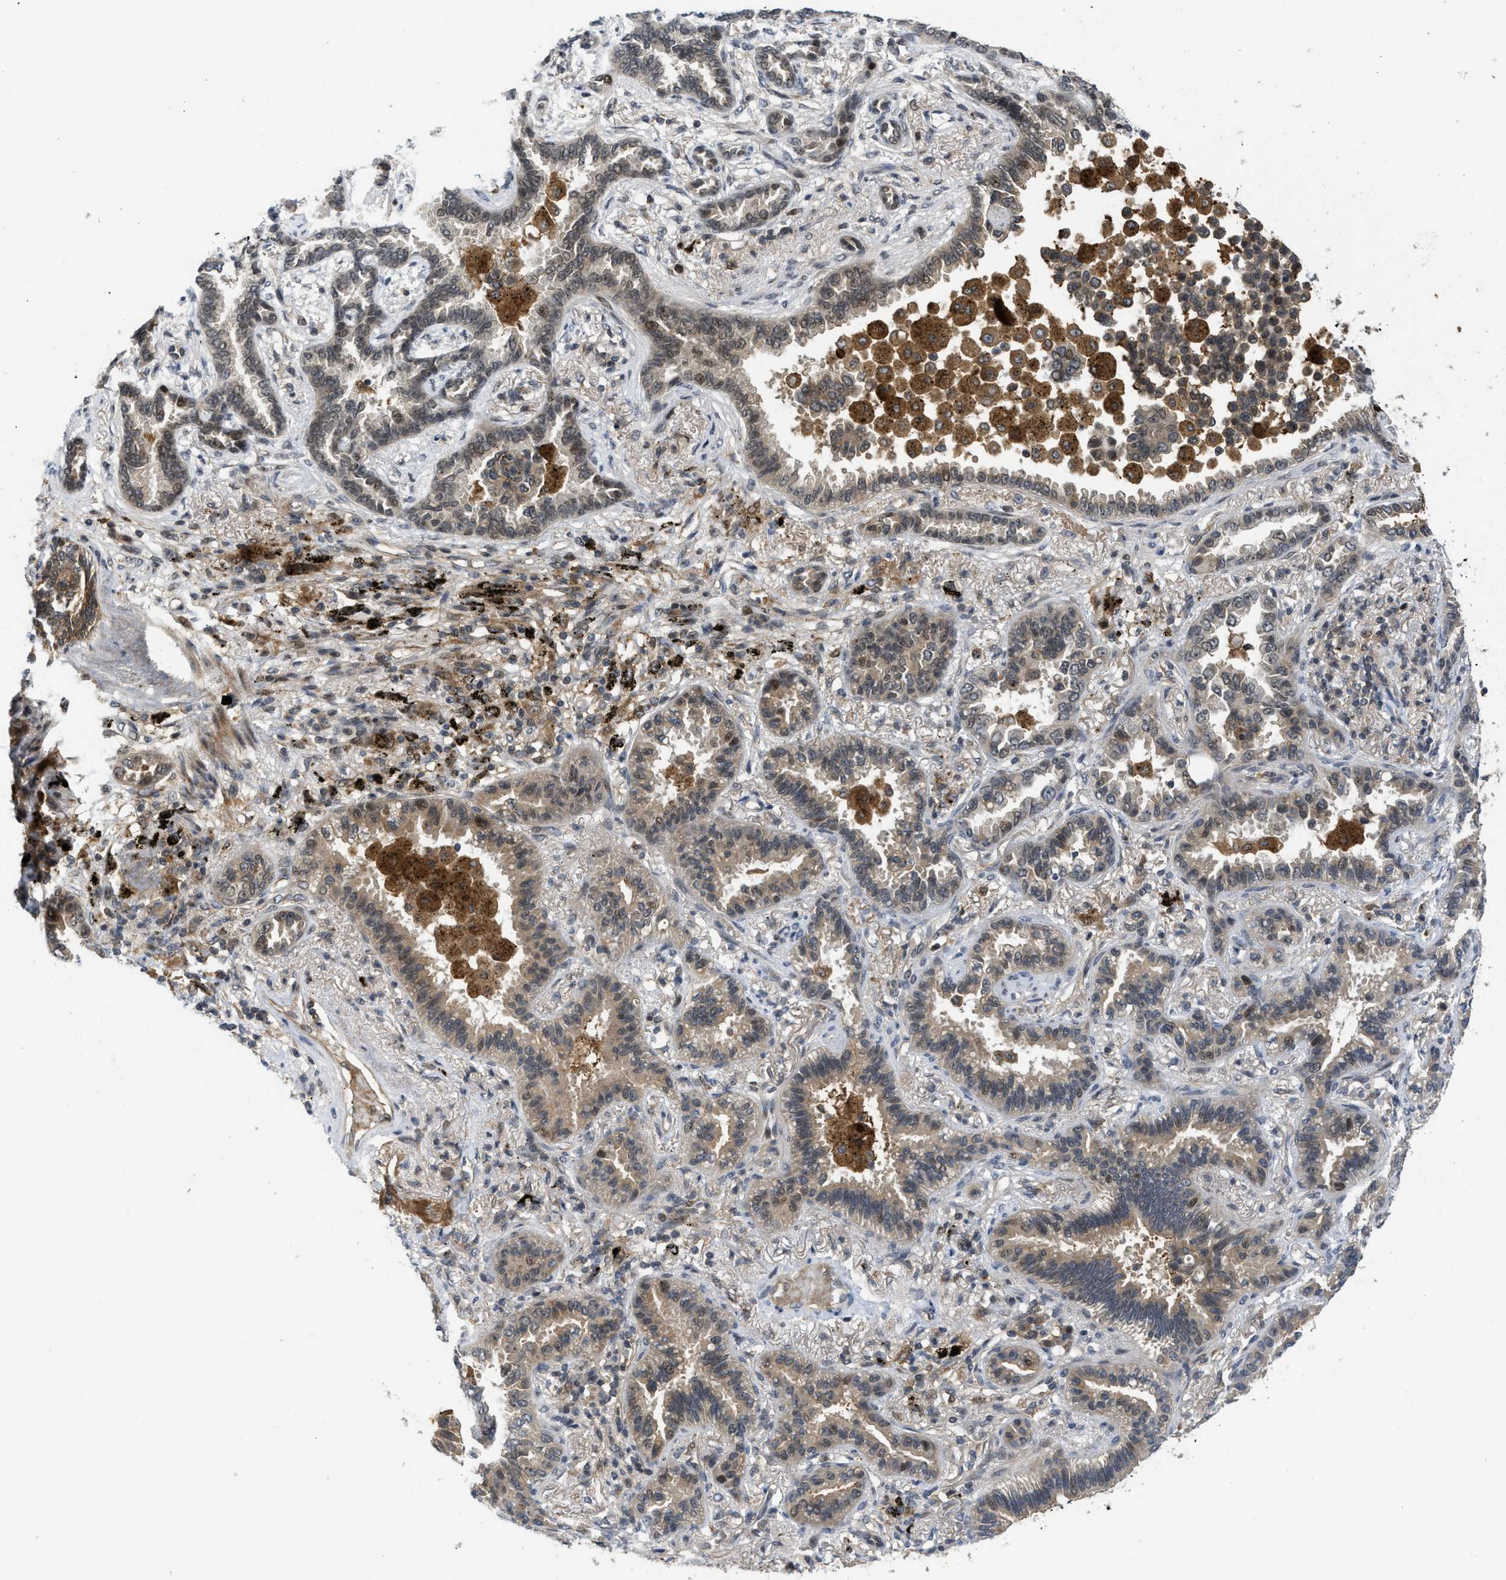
{"staining": {"intensity": "moderate", "quantity": ">75%", "location": "cytoplasmic/membranous,nuclear"}, "tissue": "lung cancer", "cell_type": "Tumor cells", "image_type": "cancer", "snomed": [{"axis": "morphology", "description": "Normal tissue, NOS"}, {"axis": "morphology", "description": "Adenocarcinoma, NOS"}, {"axis": "topography", "description": "Lung"}], "caption": "Tumor cells demonstrate medium levels of moderate cytoplasmic/membranous and nuclear expression in about >75% of cells in lung cancer.", "gene": "DNAJC28", "patient": {"sex": "male", "age": 59}}